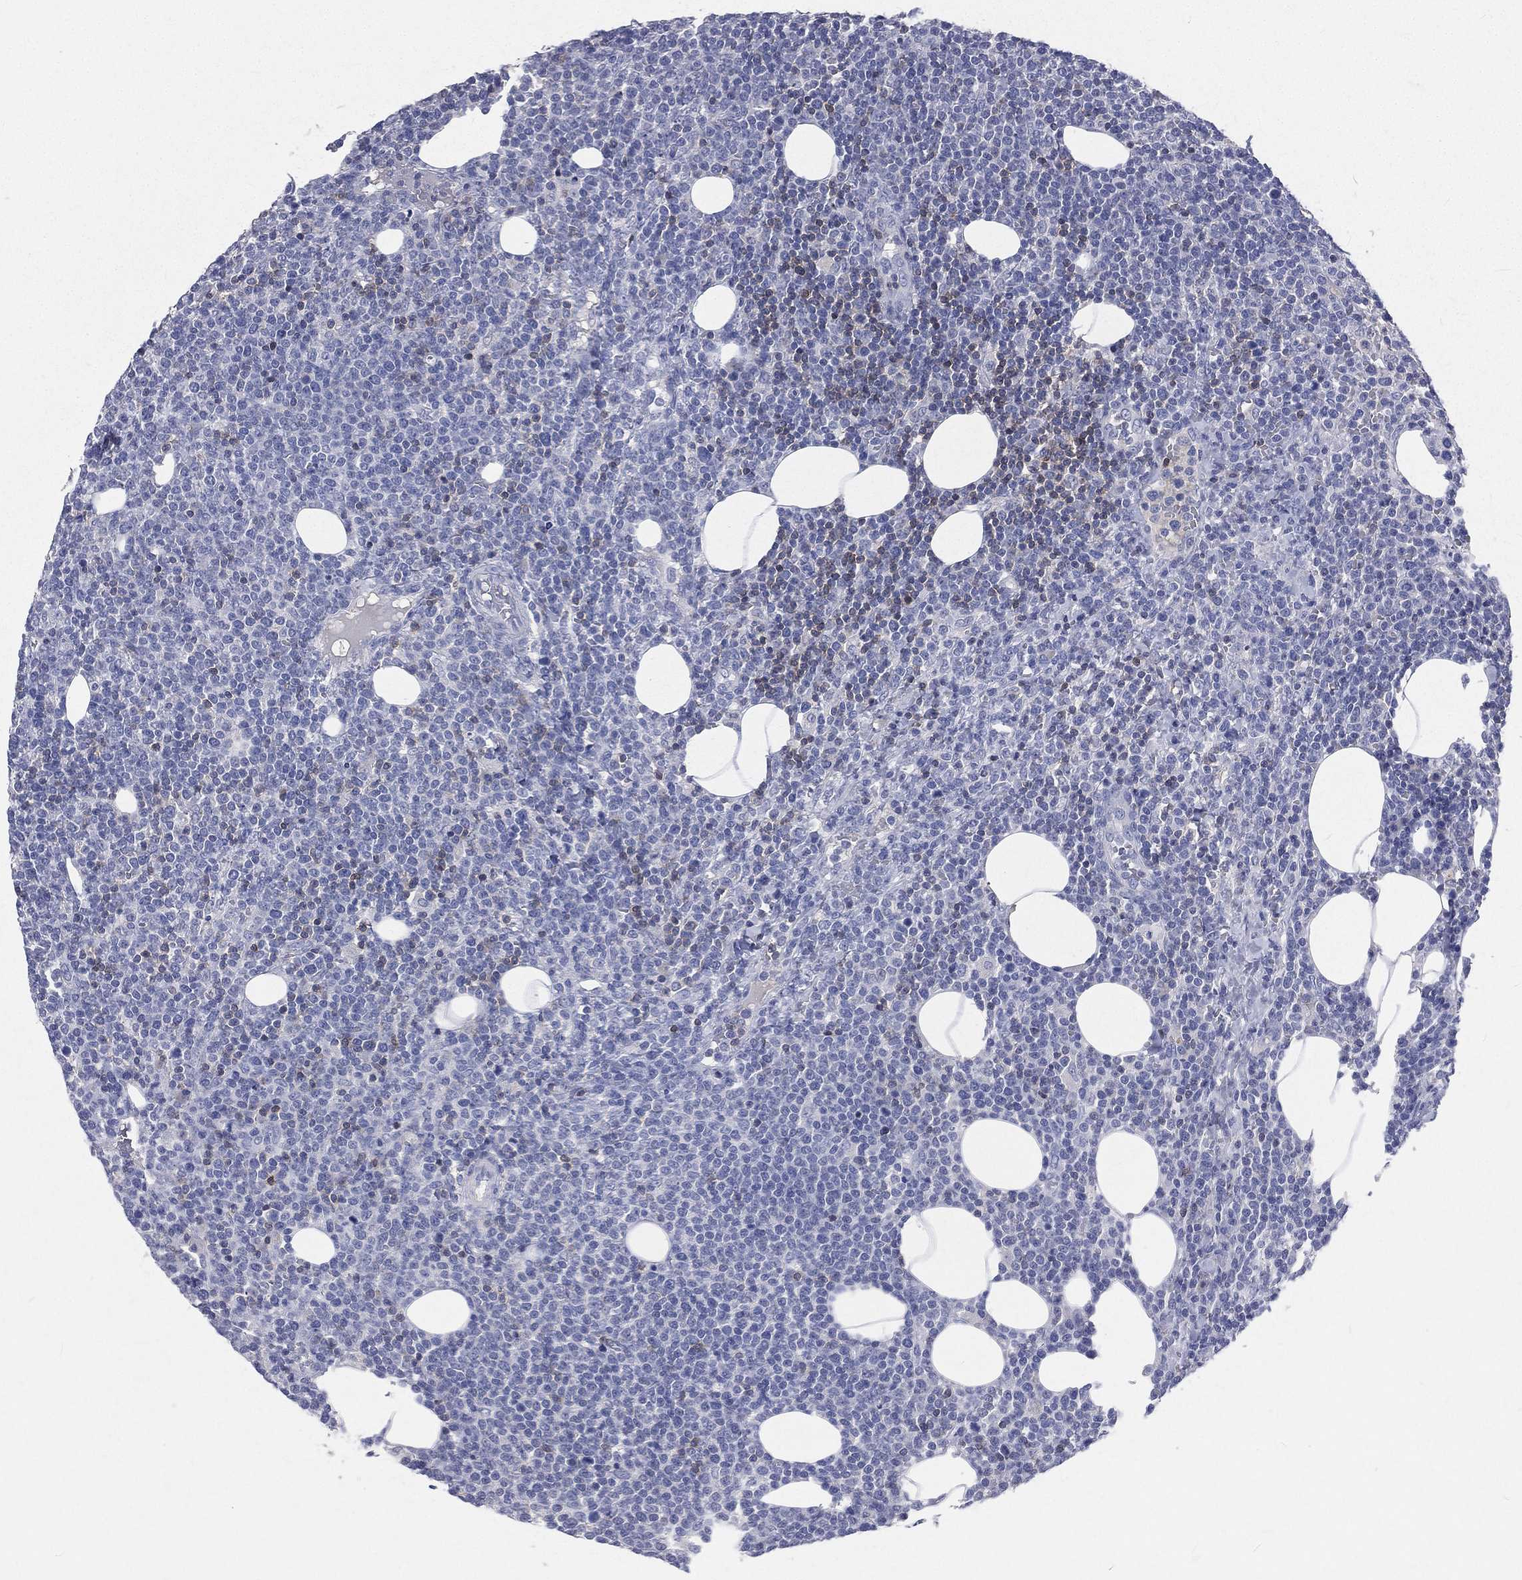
{"staining": {"intensity": "negative", "quantity": "none", "location": "none"}, "tissue": "lymphoma", "cell_type": "Tumor cells", "image_type": "cancer", "snomed": [{"axis": "morphology", "description": "Malignant lymphoma, non-Hodgkin's type, High grade"}, {"axis": "topography", "description": "Lymph node"}], "caption": "The IHC micrograph has no significant expression in tumor cells of high-grade malignant lymphoma, non-Hodgkin's type tissue.", "gene": "CD3D", "patient": {"sex": "male", "age": 61}}